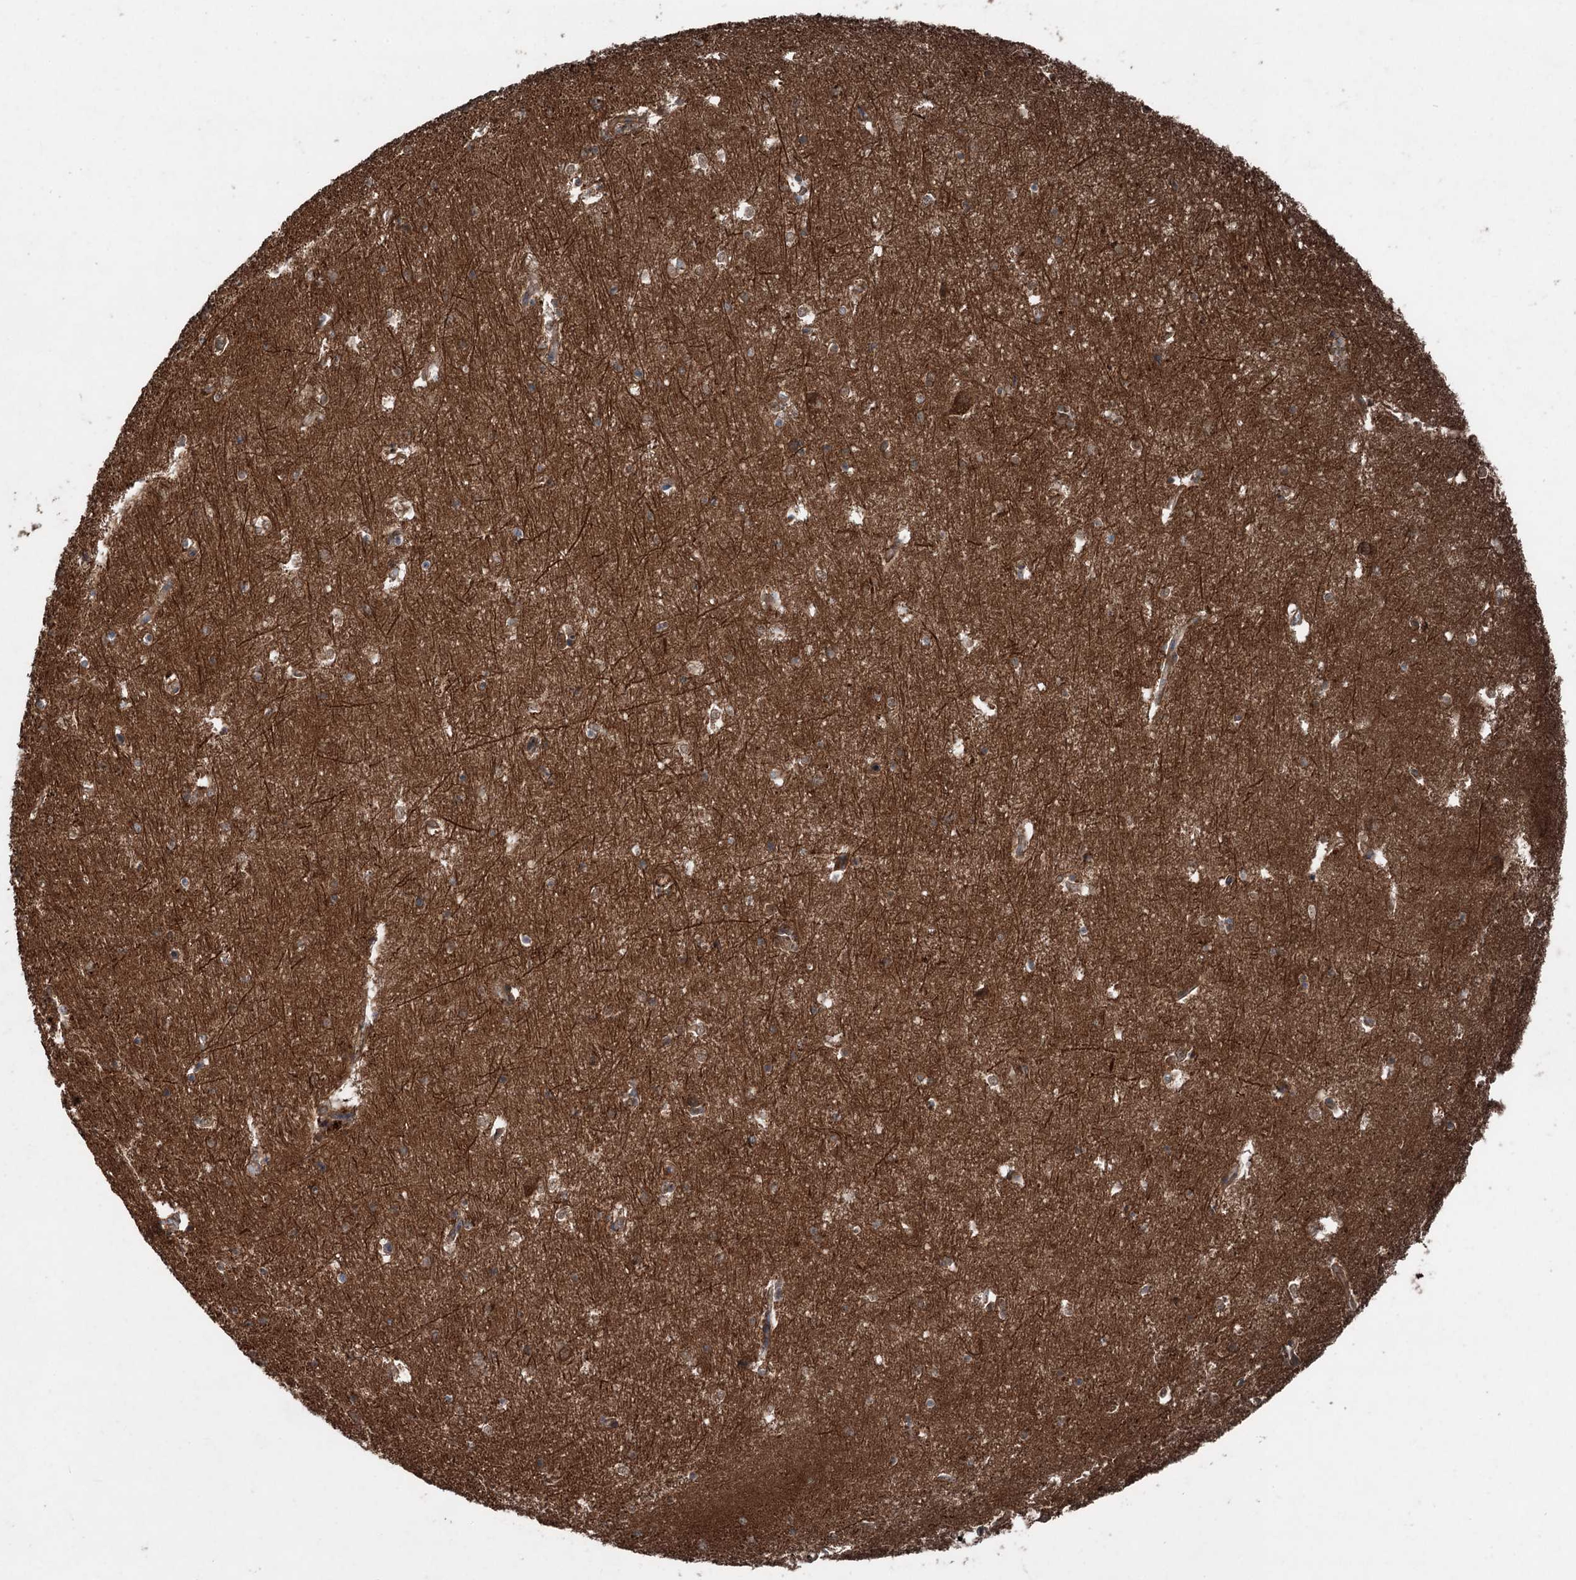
{"staining": {"intensity": "moderate", "quantity": "25%-75%", "location": "cytoplasmic/membranous"}, "tissue": "hippocampus", "cell_type": "Glial cells", "image_type": "normal", "snomed": [{"axis": "morphology", "description": "Normal tissue, NOS"}, {"axis": "topography", "description": "Hippocampus"}], "caption": "The histopathology image demonstrates immunohistochemical staining of benign hippocampus. There is moderate cytoplasmic/membranous positivity is identified in about 25%-75% of glial cells. The protein is stained brown, and the nuclei are stained in blue (DAB IHC with brightfield microscopy, high magnification).", "gene": "ALAS1", "patient": {"sex": "female", "age": 64}}